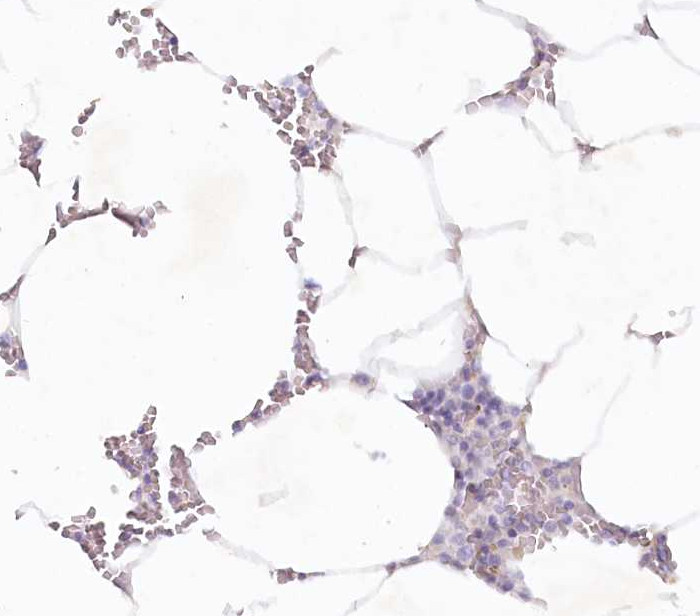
{"staining": {"intensity": "negative", "quantity": "none", "location": "none"}, "tissue": "bone marrow", "cell_type": "Hematopoietic cells", "image_type": "normal", "snomed": [{"axis": "morphology", "description": "Normal tissue, NOS"}, {"axis": "topography", "description": "Bone marrow"}], "caption": "DAB (3,3'-diaminobenzidine) immunohistochemical staining of unremarkable bone marrow demonstrates no significant expression in hematopoietic cells. (DAB (3,3'-diaminobenzidine) immunohistochemistry (IHC), high magnification).", "gene": "PSAPL1", "patient": {"sex": "male", "age": 70}}